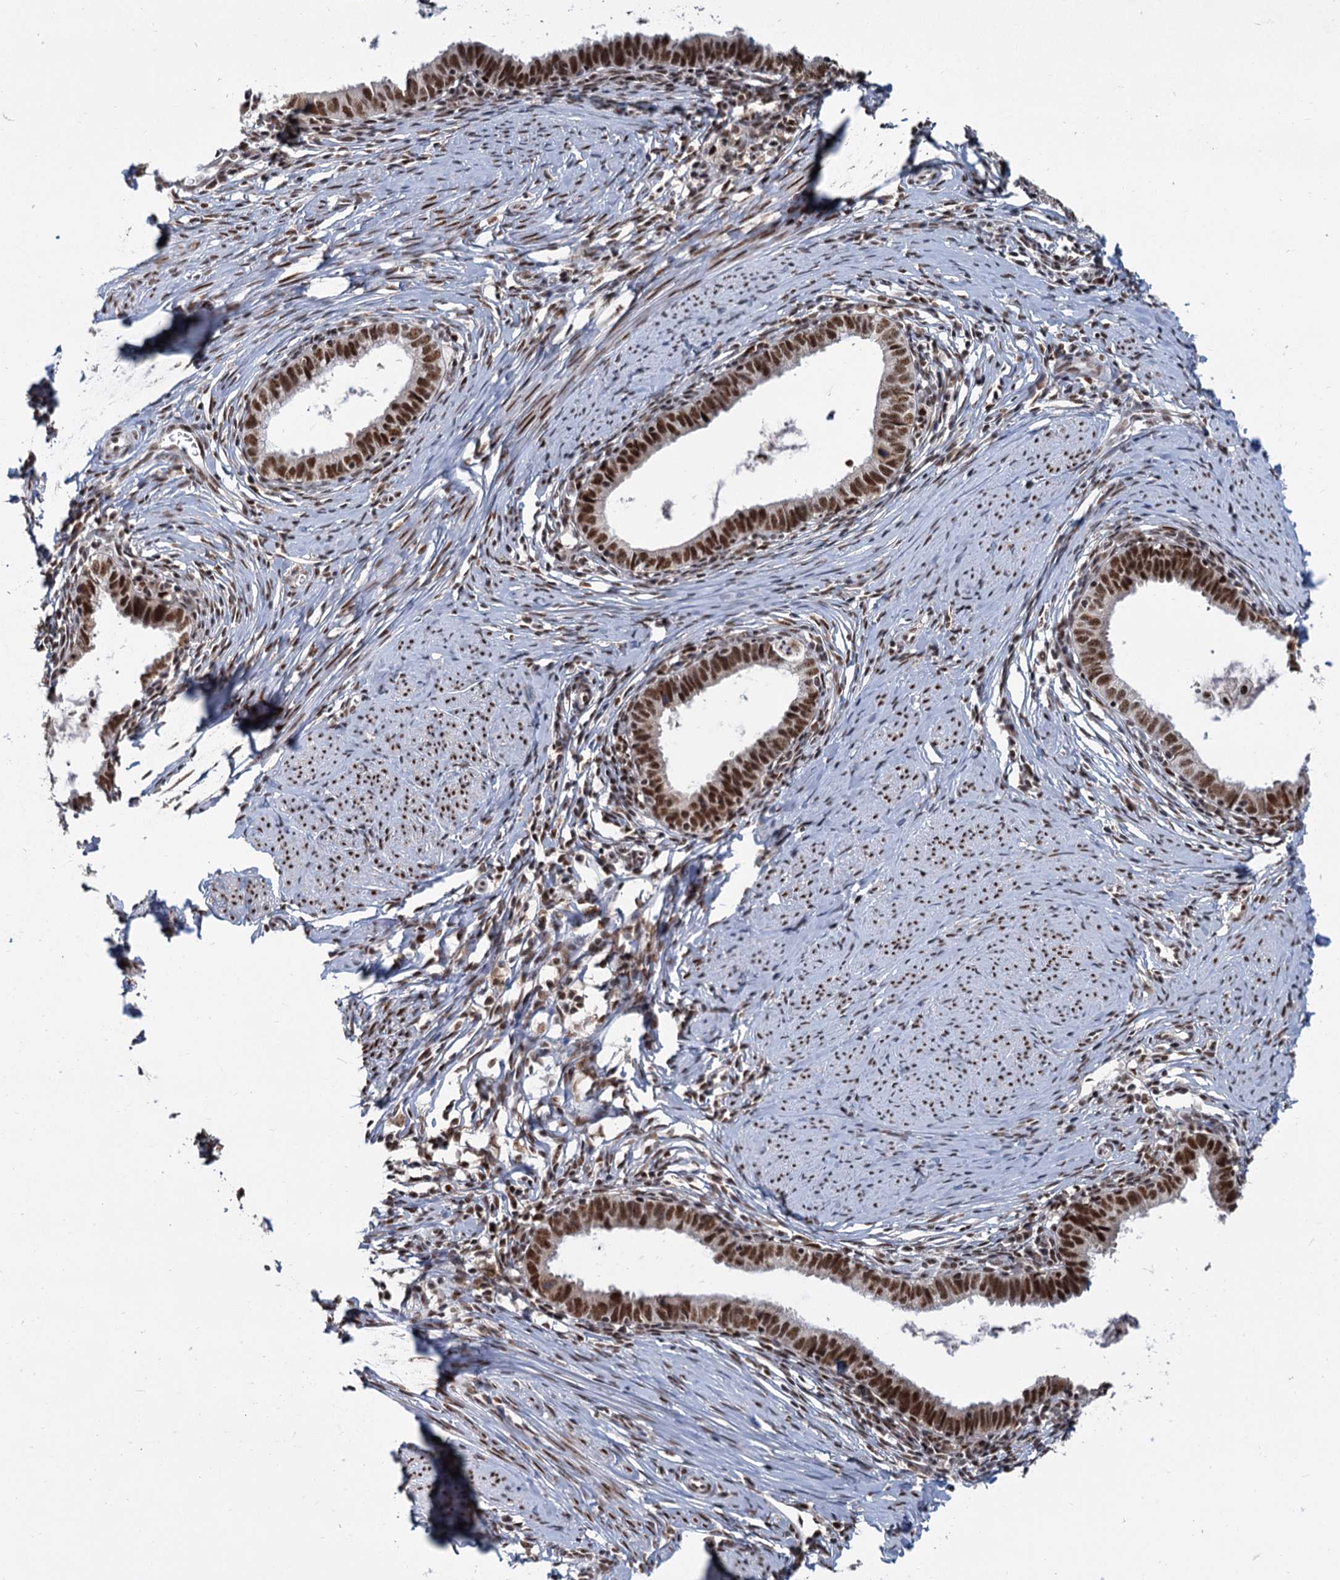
{"staining": {"intensity": "strong", "quantity": ">75%", "location": "nuclear"}, "tissue": "cervical cancer", "cell_type": "Tumor cells", "image_type": "cancer", "snomed": [{"axis": "morphology", "description": "Adenocarcinoma, NOS"}, {"axis": "topography", "description": "Cervix"}], "caption": "Tumor cells demonstrate high levels of strong nuclear expression in about >75% of cells in adenocarcinoma (cervical). (IHC, brightfield microscopy, high magnification).", "gene": "WBP4", "patient": {"sex": "female", "age": 36}}